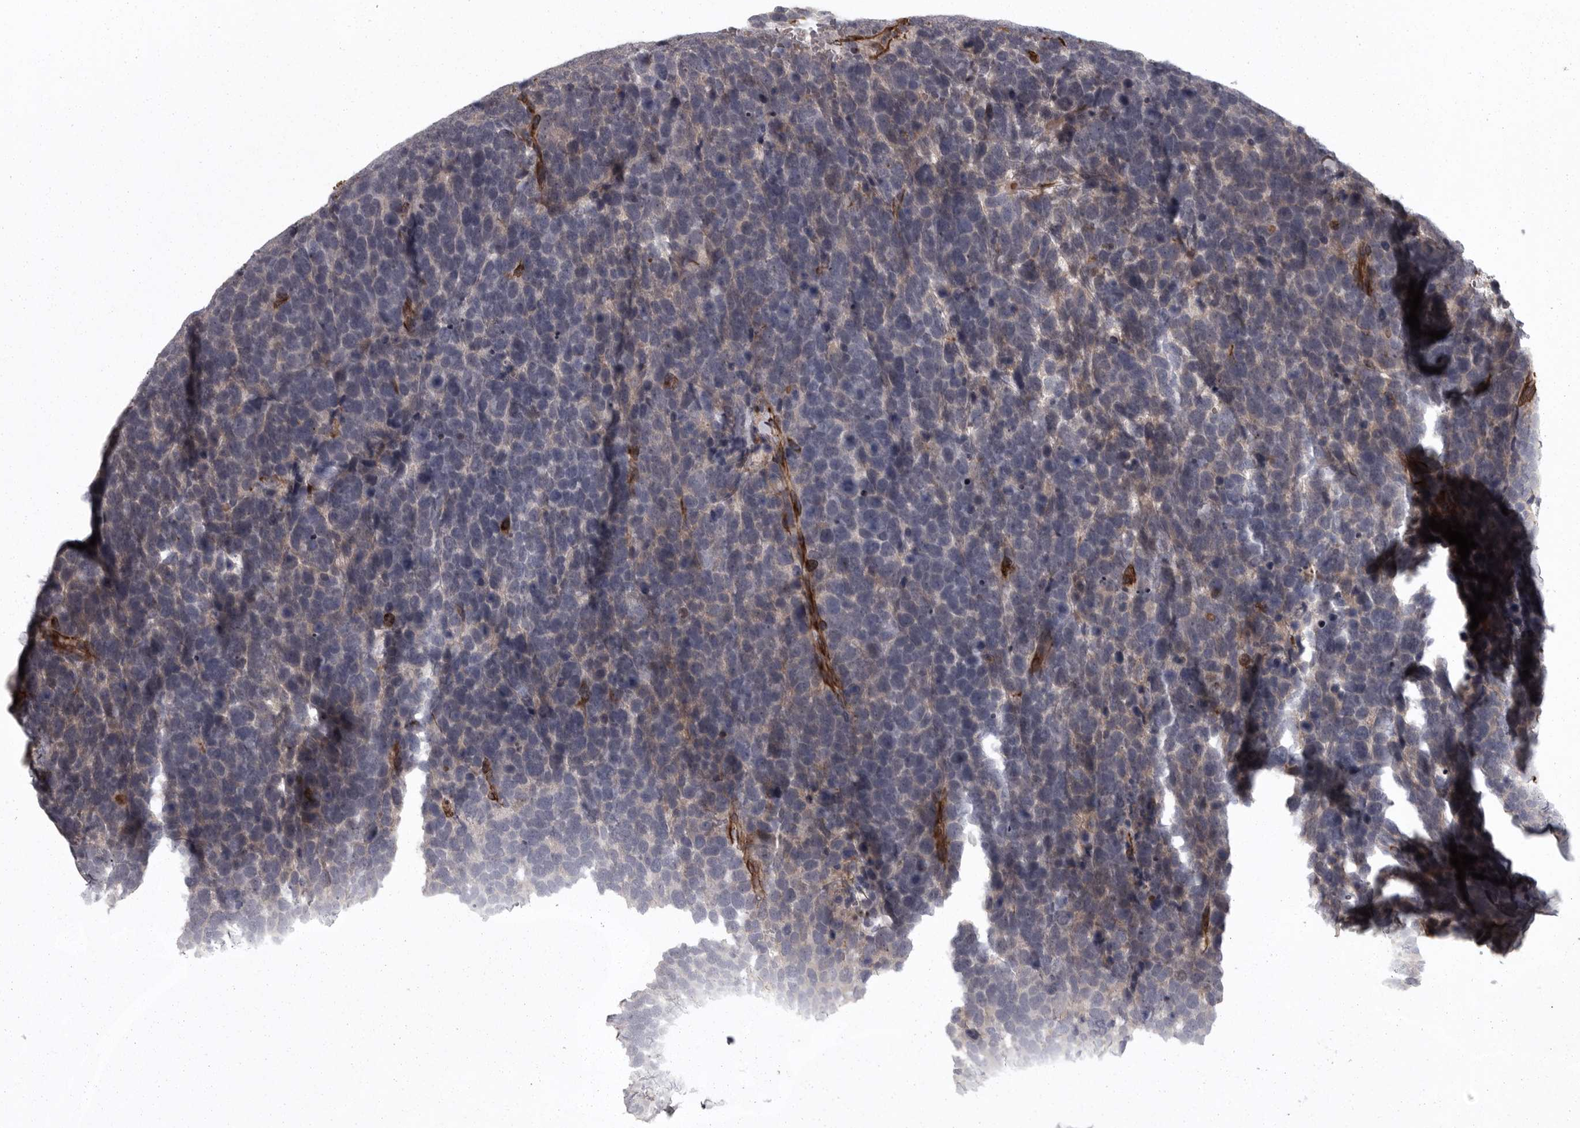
{"staining": {"intensity": "negative", "quantity": "none", "location": "none"}, "tissue": "urothelial cancer", "cell_type": "Tumor cells", "image_type": "cancer", "snomed": [{"axis": "morphology", "description": "Urothelial carcinoma, High grade"}, {"axis": "topography", "description": "Urinary bladder"}], "caption": "This is an immunohistochemistry (IHC) histopathology image of urothelial cancer. There is no expression in tumor cells.", "gene": "FAAP100", "patient": {"sex": "female", "age": 82}}